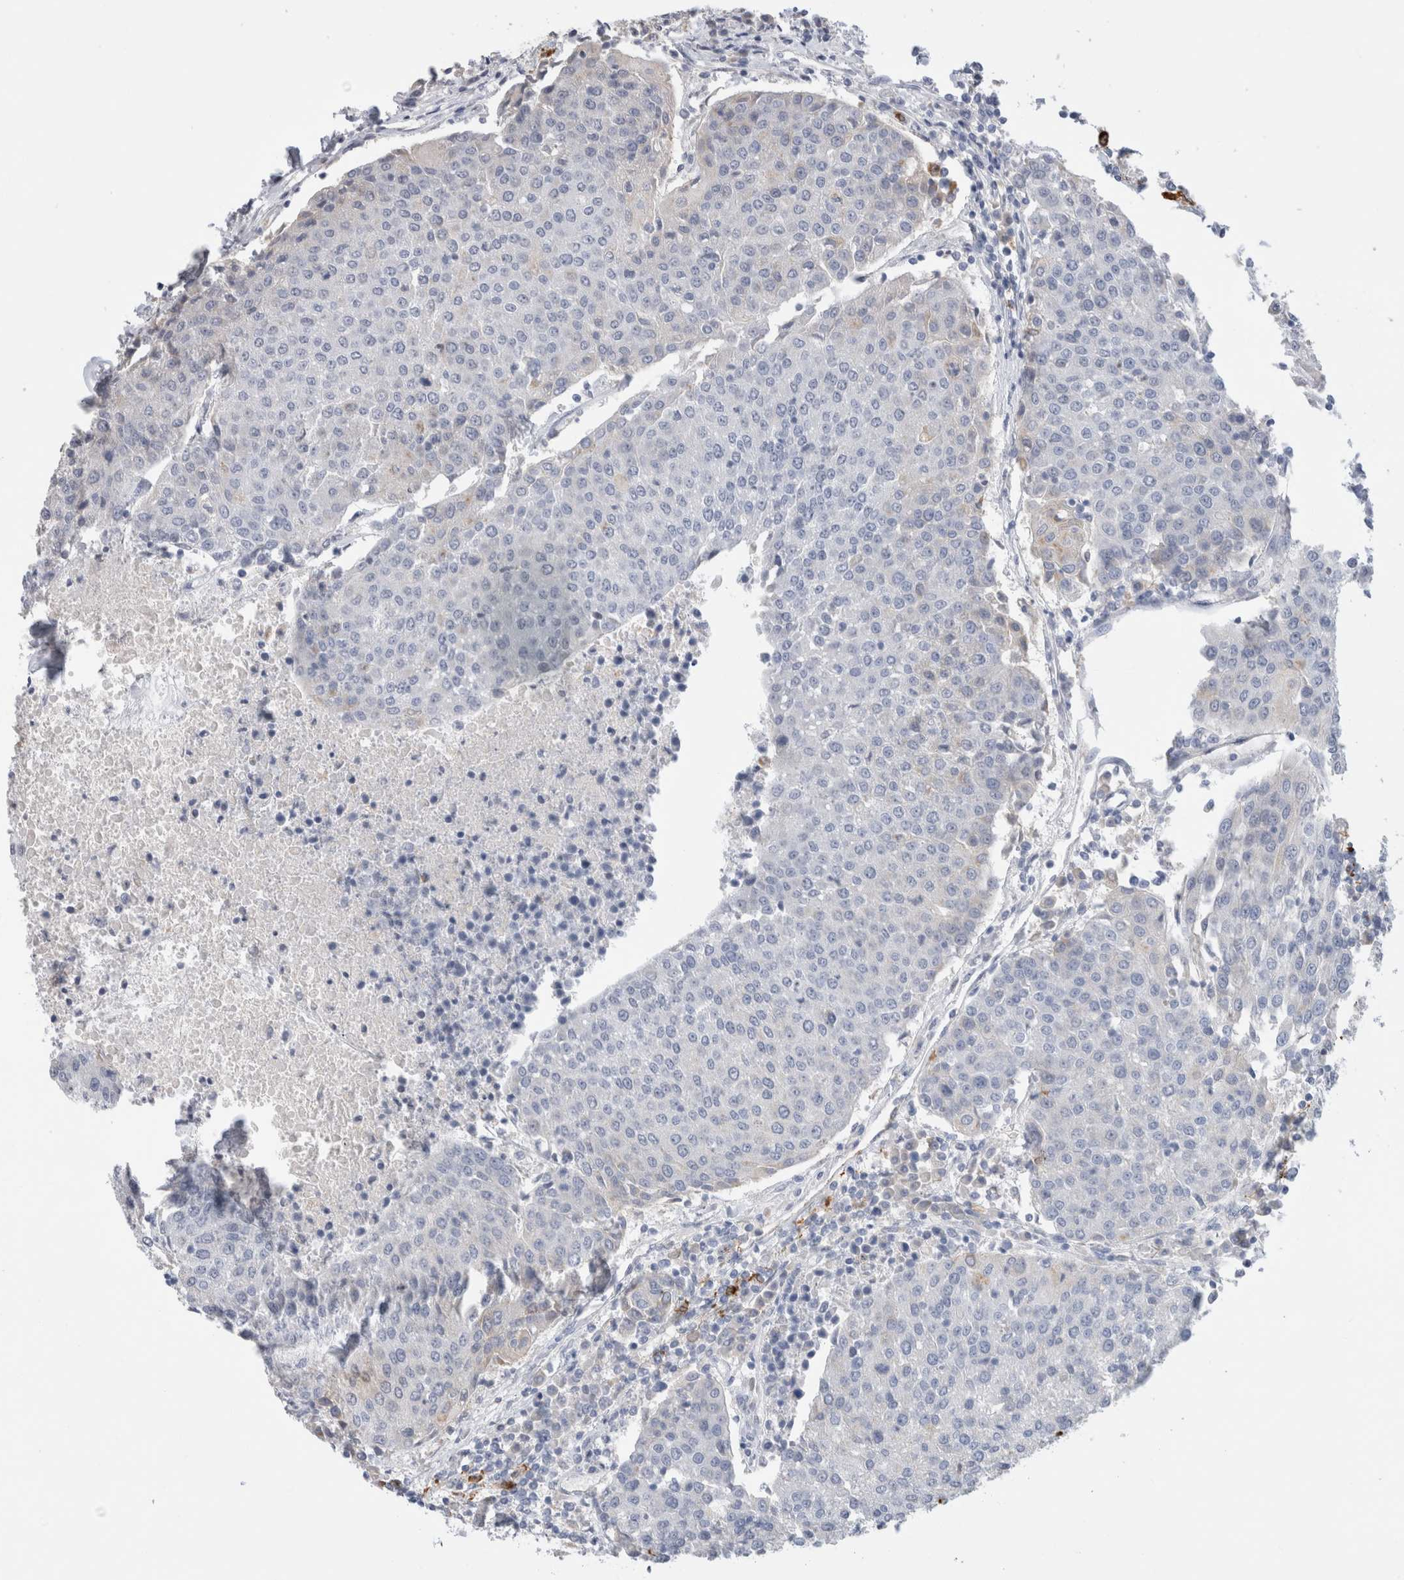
{"staining": {"intensity": "negative", "quantity": "none", "location": "none"}, "tissue": "urothelial cancer", "cell_type": "Tumor cells", "image_type": "cancer", "snomed": [{"axis": "morphology", "description": "Urothelial carcinoma, High grade"}, {"axis": "topography", "description": "Urinary bladder"}], "caption": "High power microscopy image of an immunohistochemistry histopathology image of urothelial cancer, revealing no significant staining in tumor cells.", "gene": "LAMP3", "patient": {"sex": "female", "age": 85}}